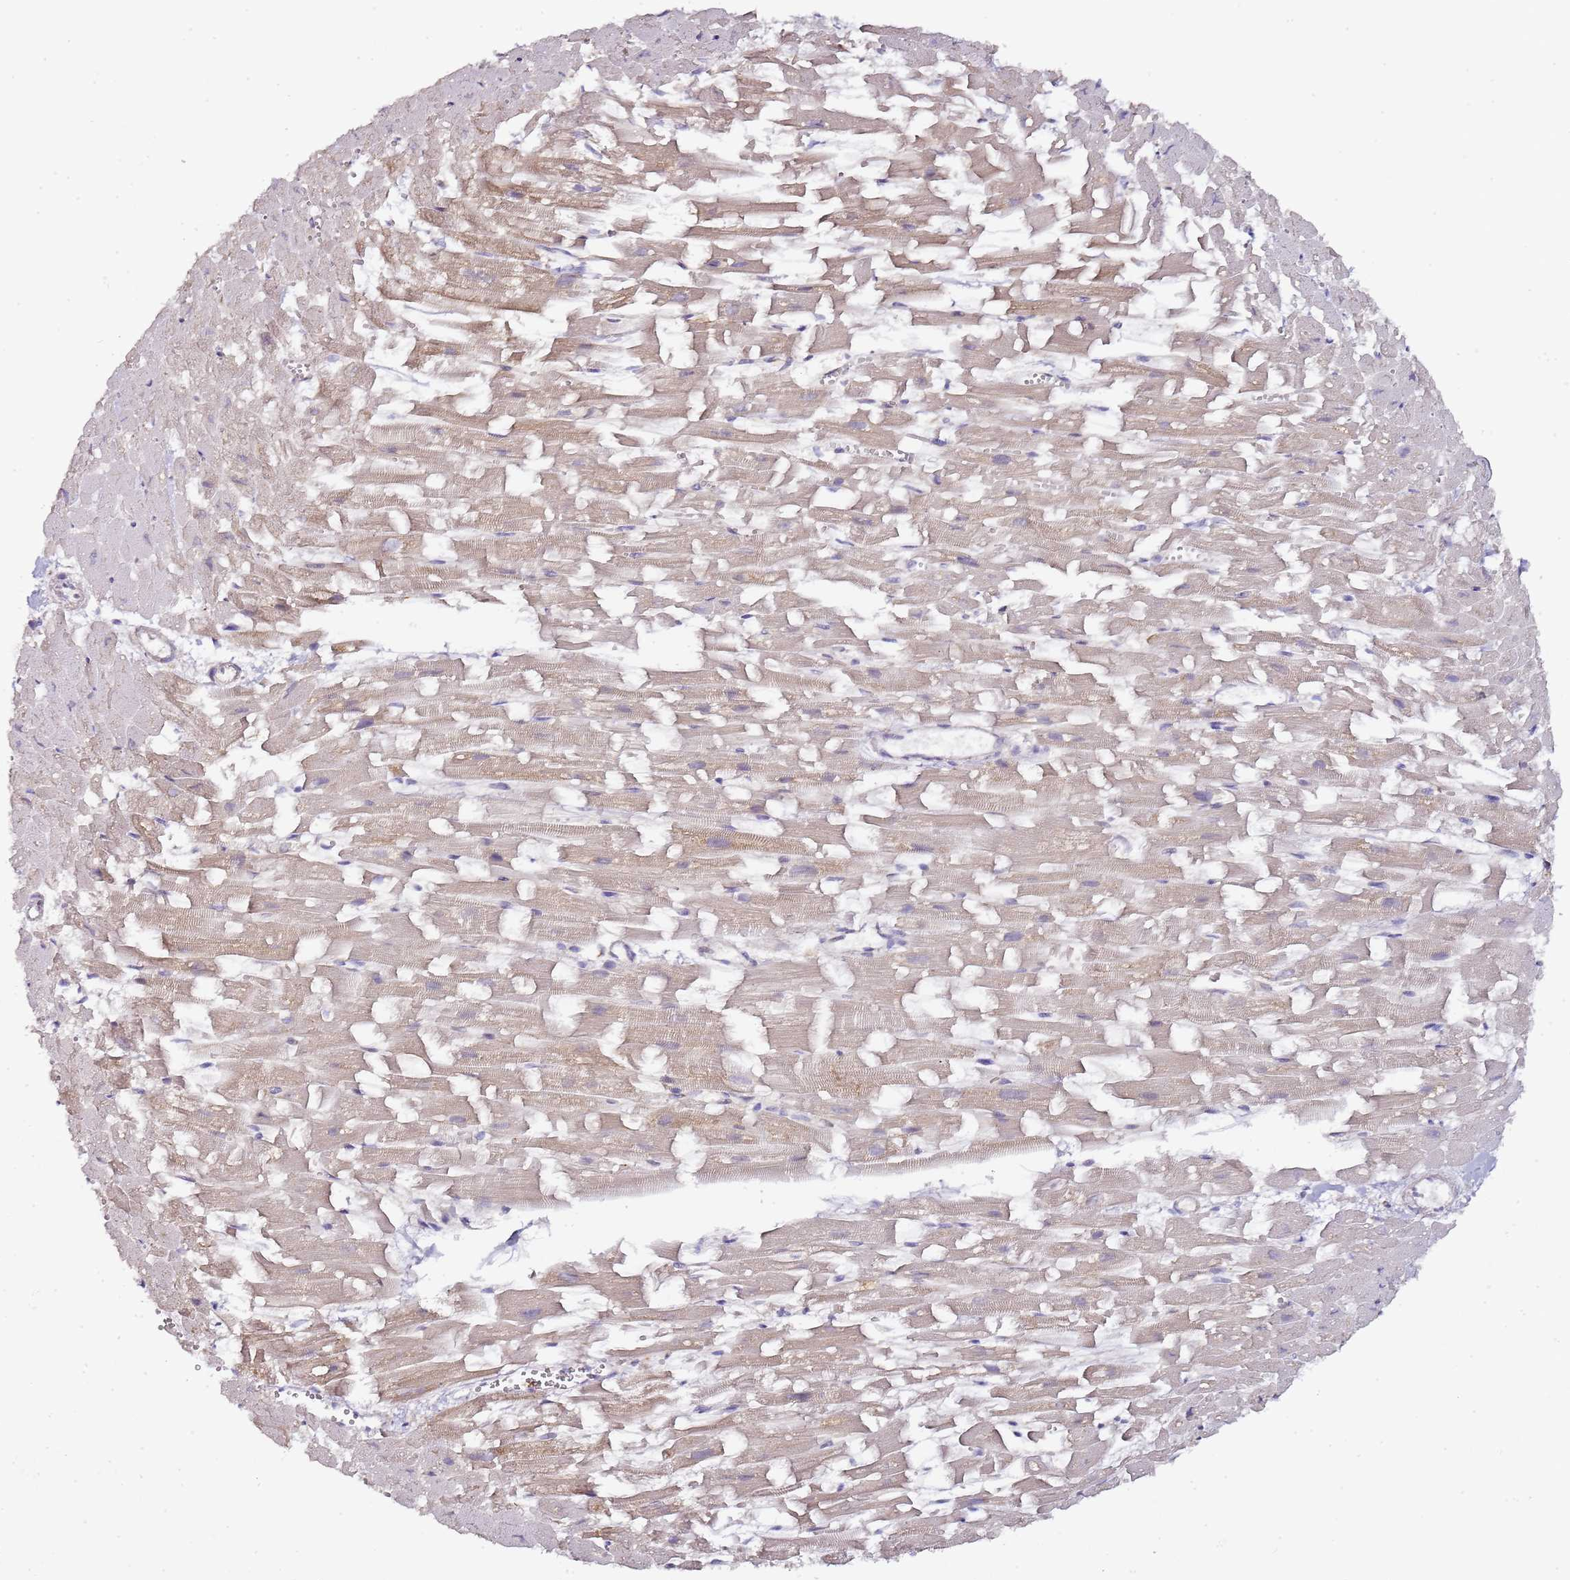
{"staining": {"intensity": "moderate", "quantity": "25%-75%", "location": "cytoplasmic/membranous"}, "tissue": "heart muscle", "cell_type": "Cardiomyocytes", "image_type": "normal", "snomed": [{"axis": "morphology", "description": "Normal tissue, NOS"}, {"axis": "topography", "description": "Heart"}], "caption": "Protein analysis of normal heart muscle demonstrates moderate cytoplasmic/membranous positivity in about 25%-75% of cardiomyocytes.", "gene": "MRPL49", "patient": {"sex": "female", "age": 64}}